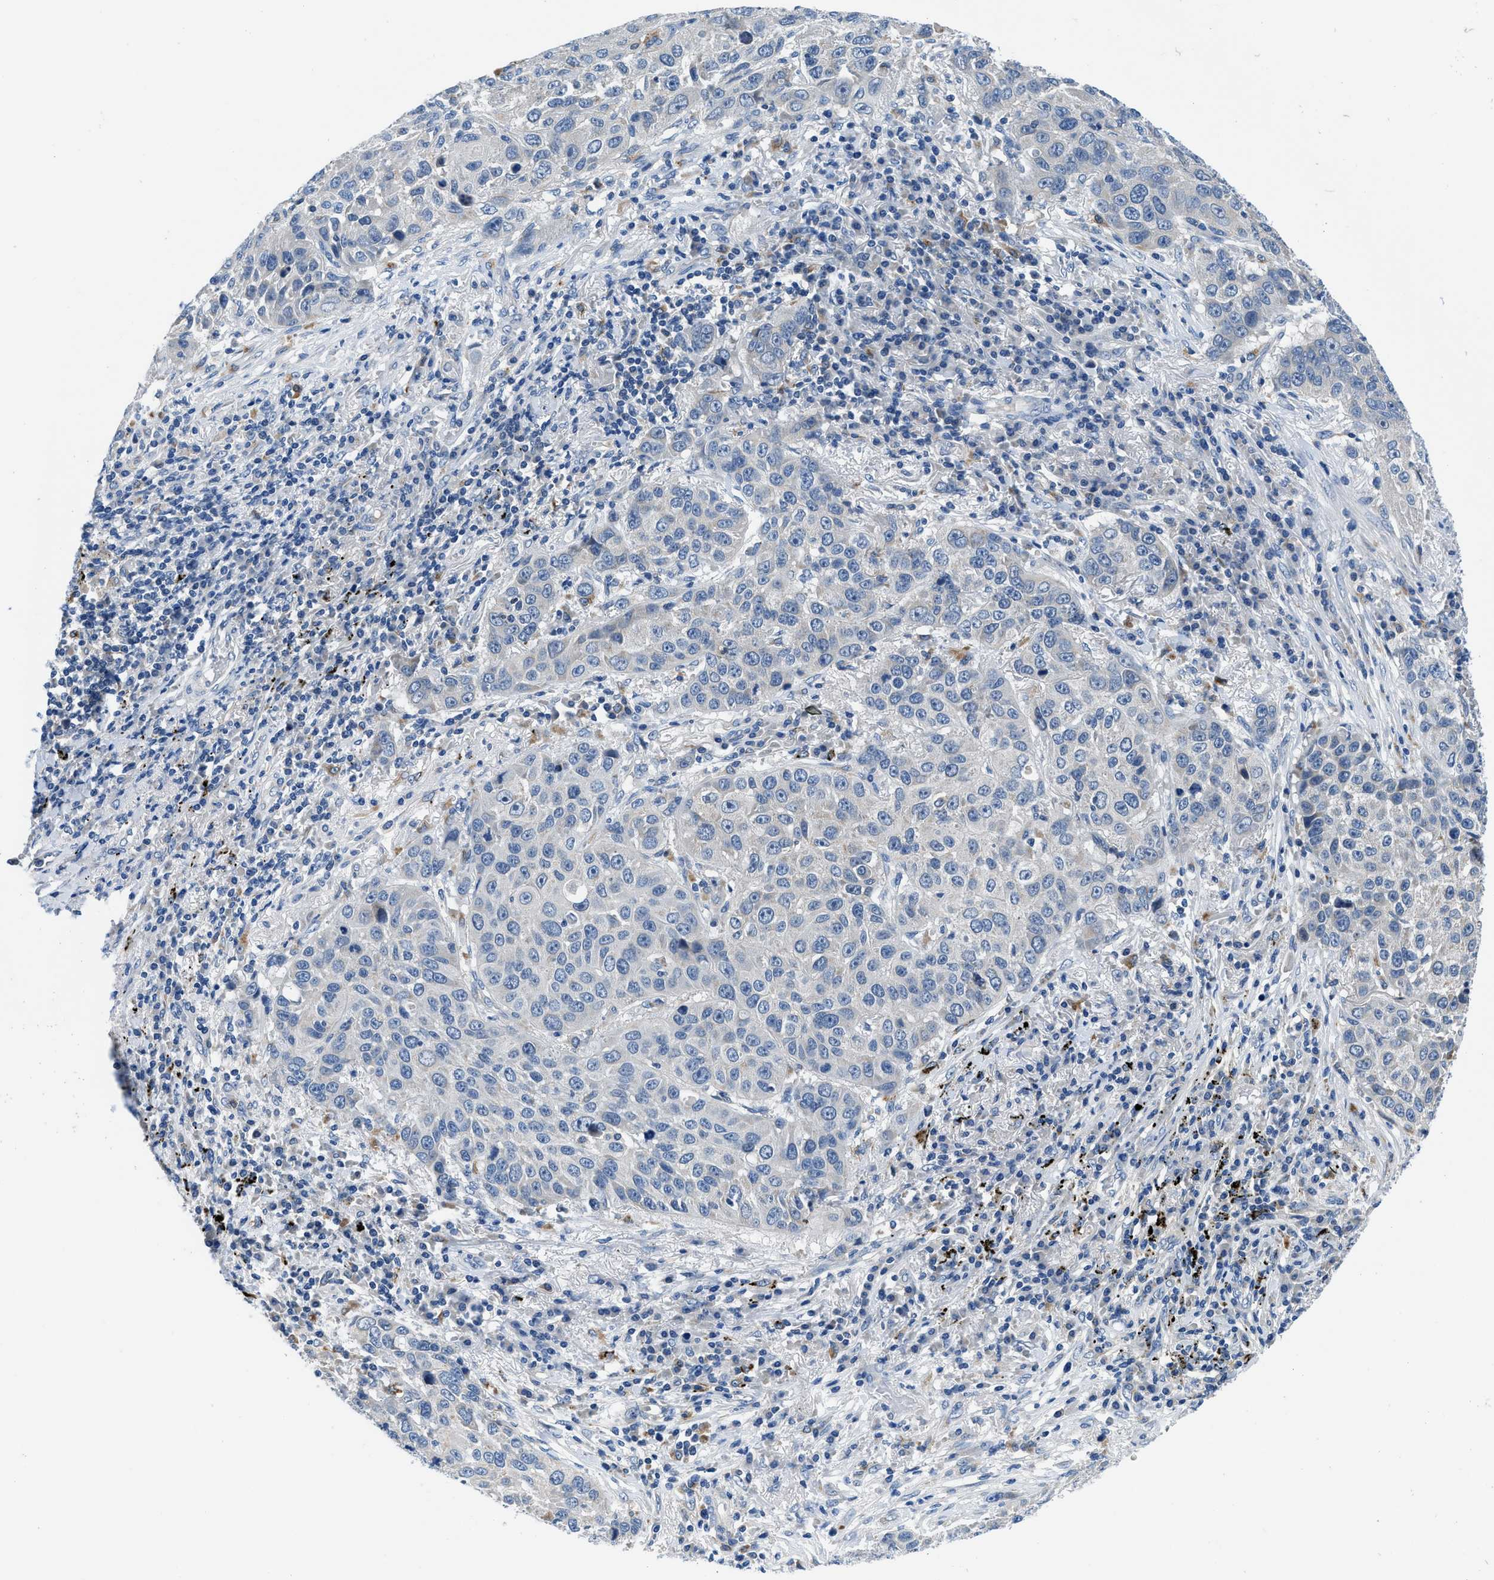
{"staining": {"intensity": "negative", "quantity": "none", "location": "none"}, "tissue": "lung cancer", "cell_type": "Tumor cells", "image_type": "cancer", "snomed": [{"axis": "morphology", "description": "Squamous cell carcinoma, NOS"}, {"axis": "topography", "description": "Lung"}], "caption": "A histopathology image of lung cancer stained for a protein shows no brown staining in tumor cells.", "gene": "ADGRE3", "patient": {"sex": "male", "age": 57}}